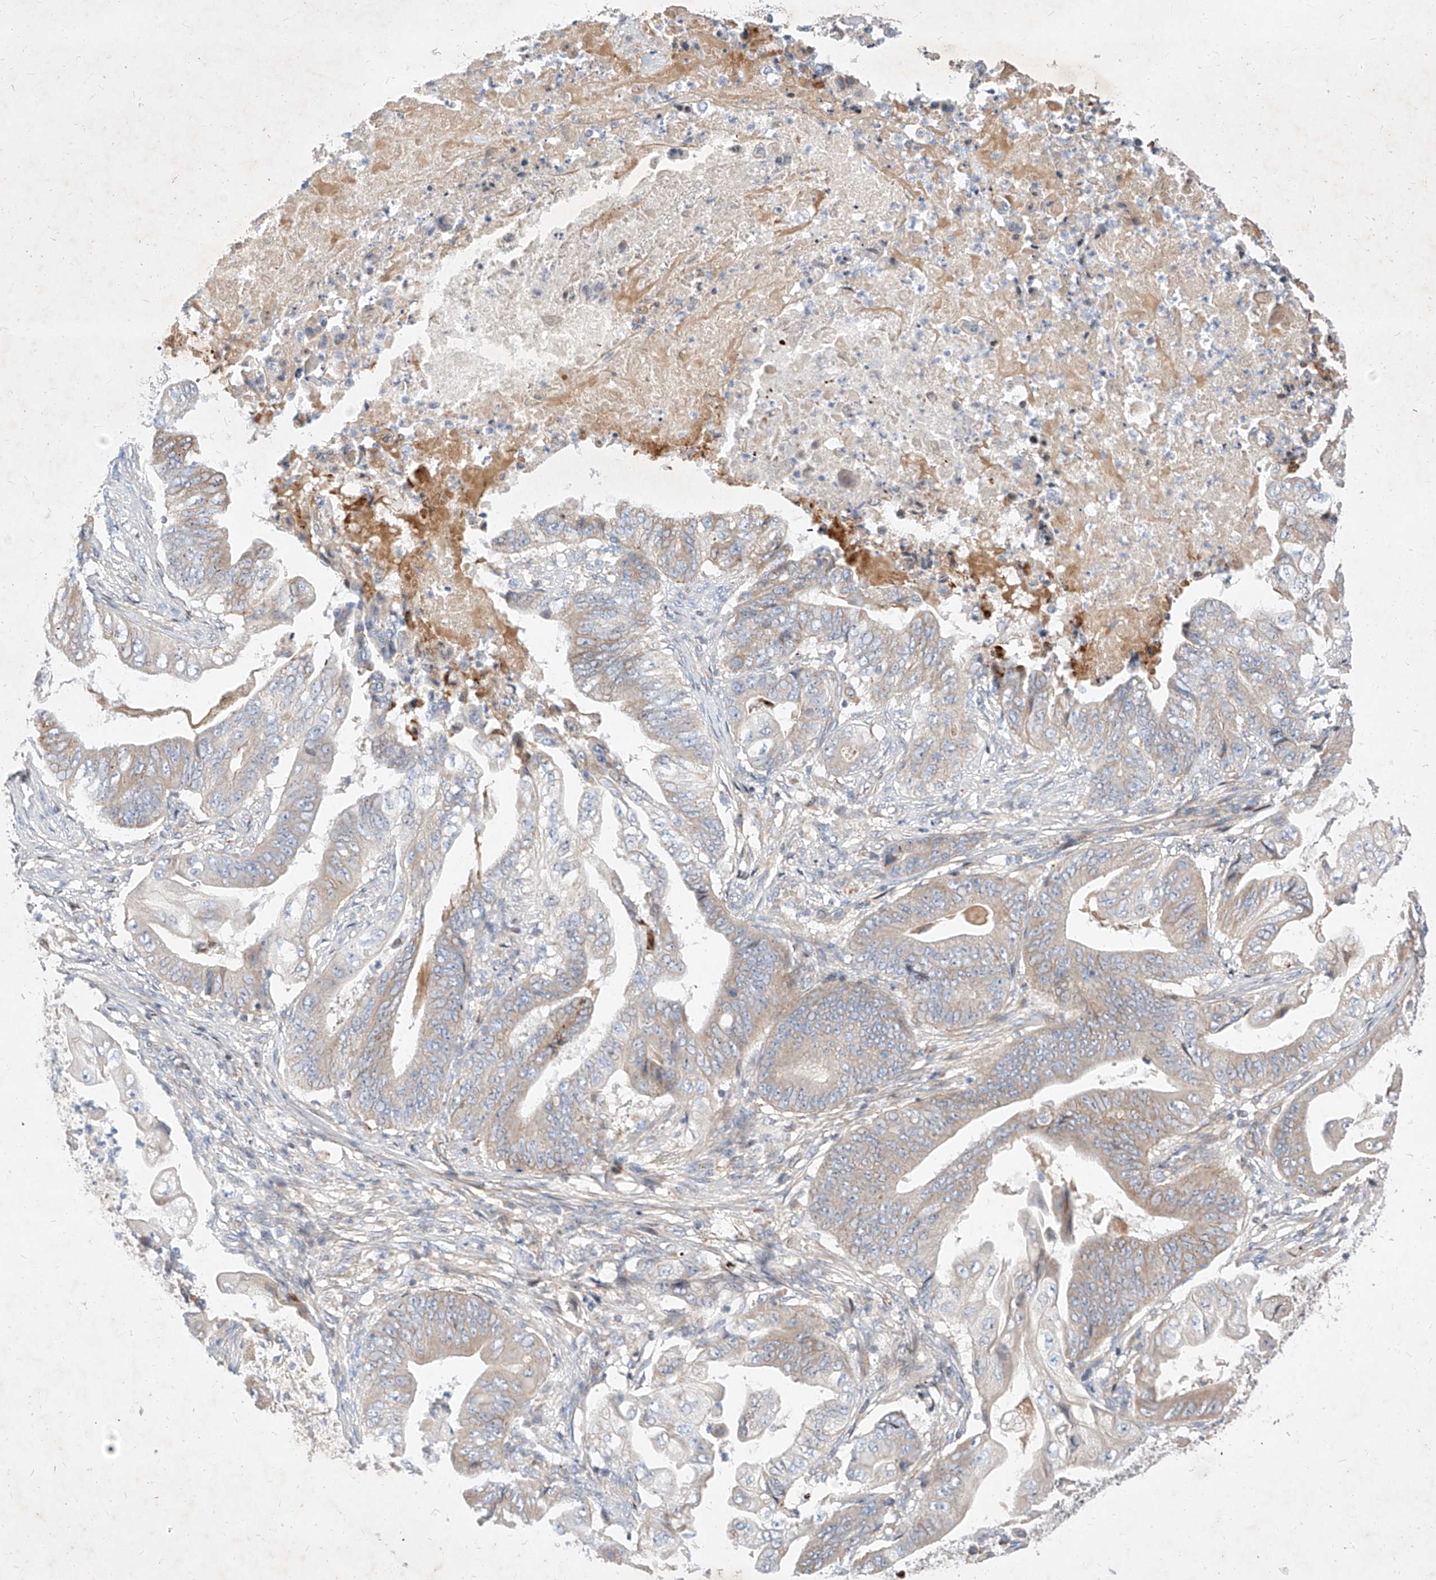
{"staining": {"intensity": "weak", "quantity": "<25%", "location": "cytoplasmic/membranous"}, "tissue": "stomach cancer", "cell_type": "Tumor cells", "image_type": "cancer", "snomed": [{"axis": "morphology", "description": "Adenocarcinoma, NOS"}, {"axis": "topography", "description": "Stomach"}], "caption": "Protein analysis of stomach adenocarcinoma exhibits no significant expression in tumor cells.", "gene": "OSGEPL1", "patient": {"sex": "female", "age": 73}}